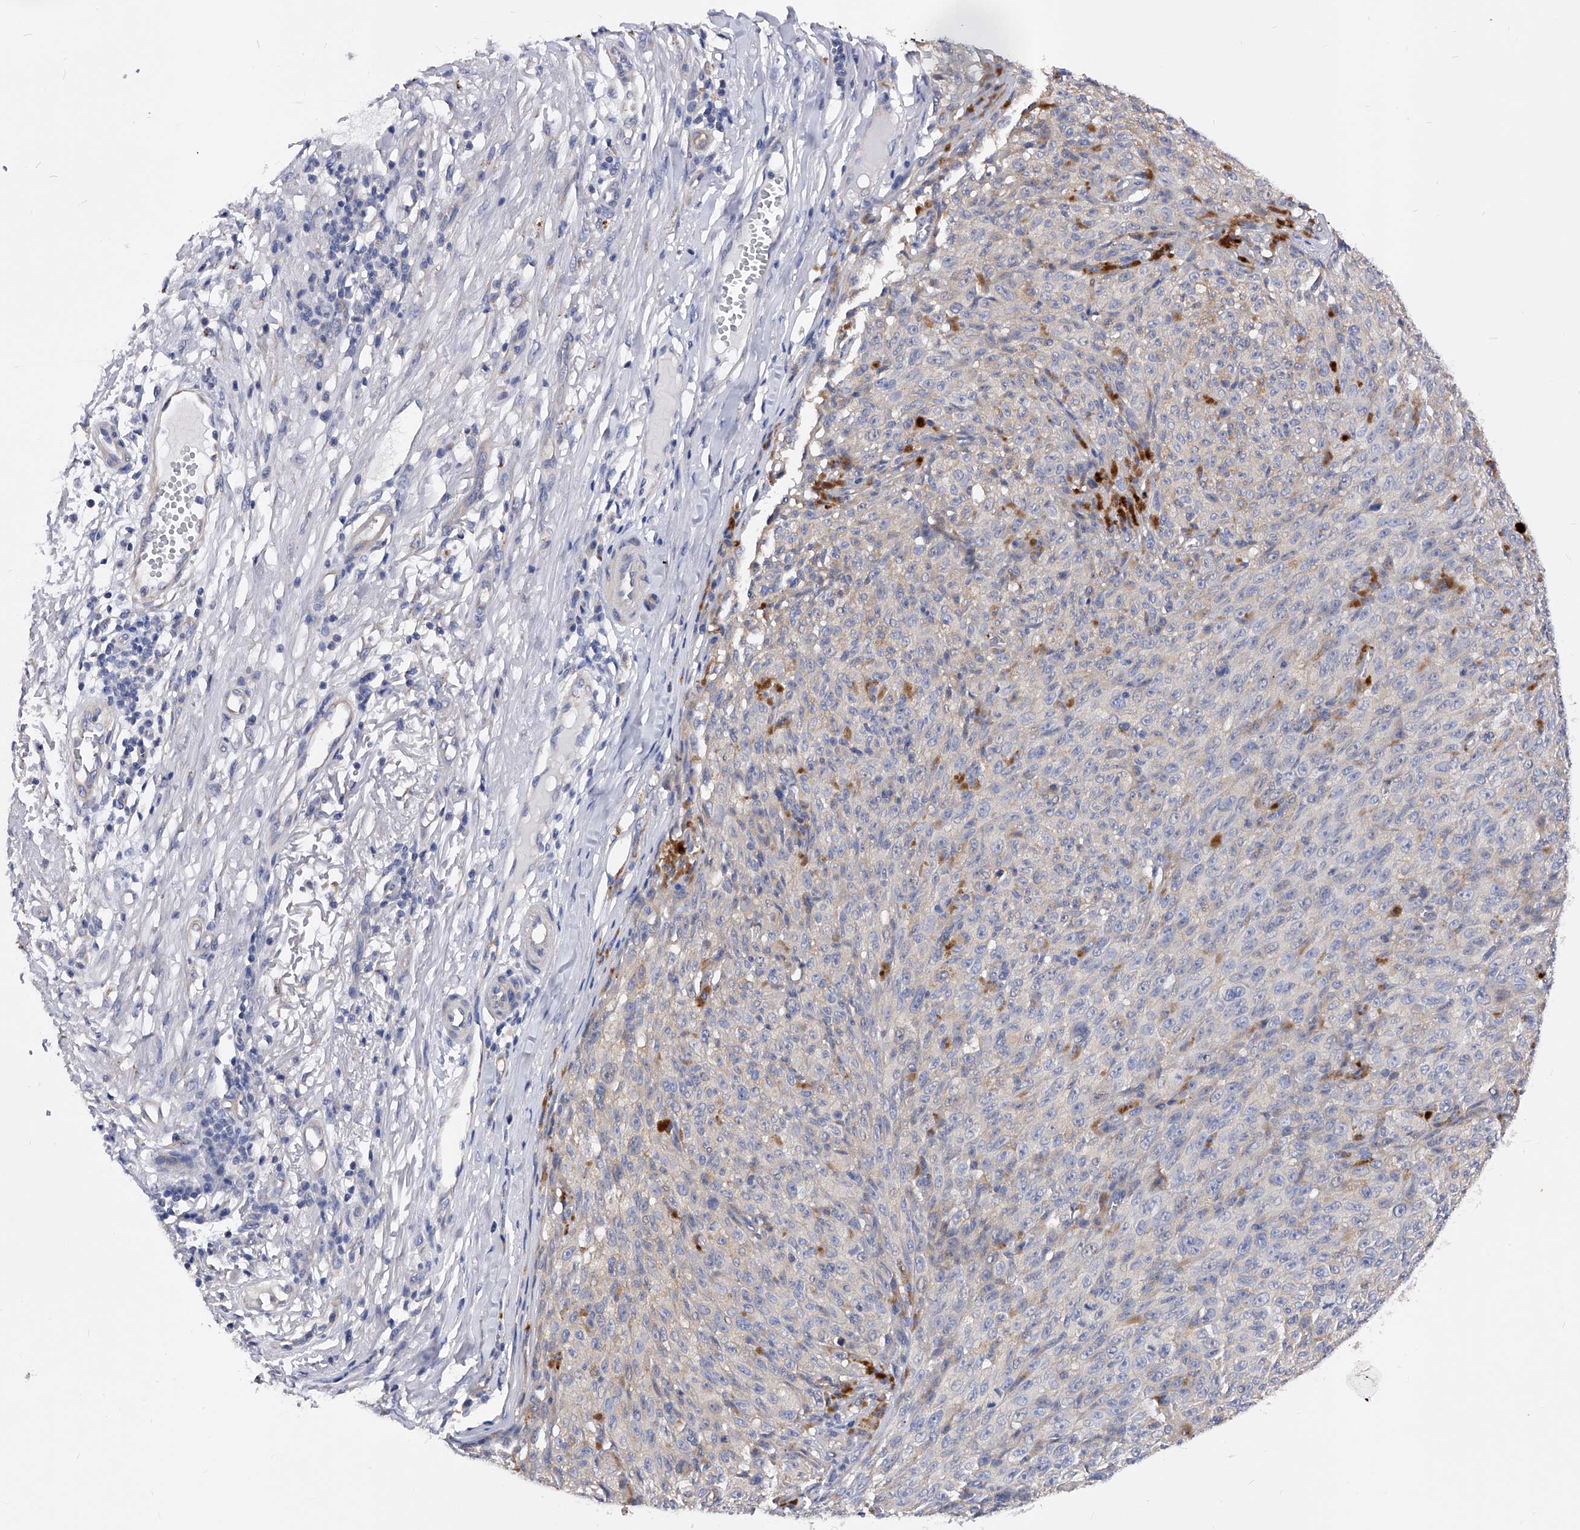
{"staining": {"intensity": "negative", "quantity": "none", "location": "none"}, "tissue": "melanoma", "cell_type": "Tumor cells", "image_type": "cancer", "snomed": [{"axis": "morphology", "description": "Malignant melanoma, NOS"}, {"axis": "topography", "description": "Skin"}], "caption": "The immunohistochemistry (IHC) micrograph has no significant positivity in tumor cells of malignant melanoma tissue.", "gene": "PPP5C", "patient": {"sex": "female", "age": 82}}